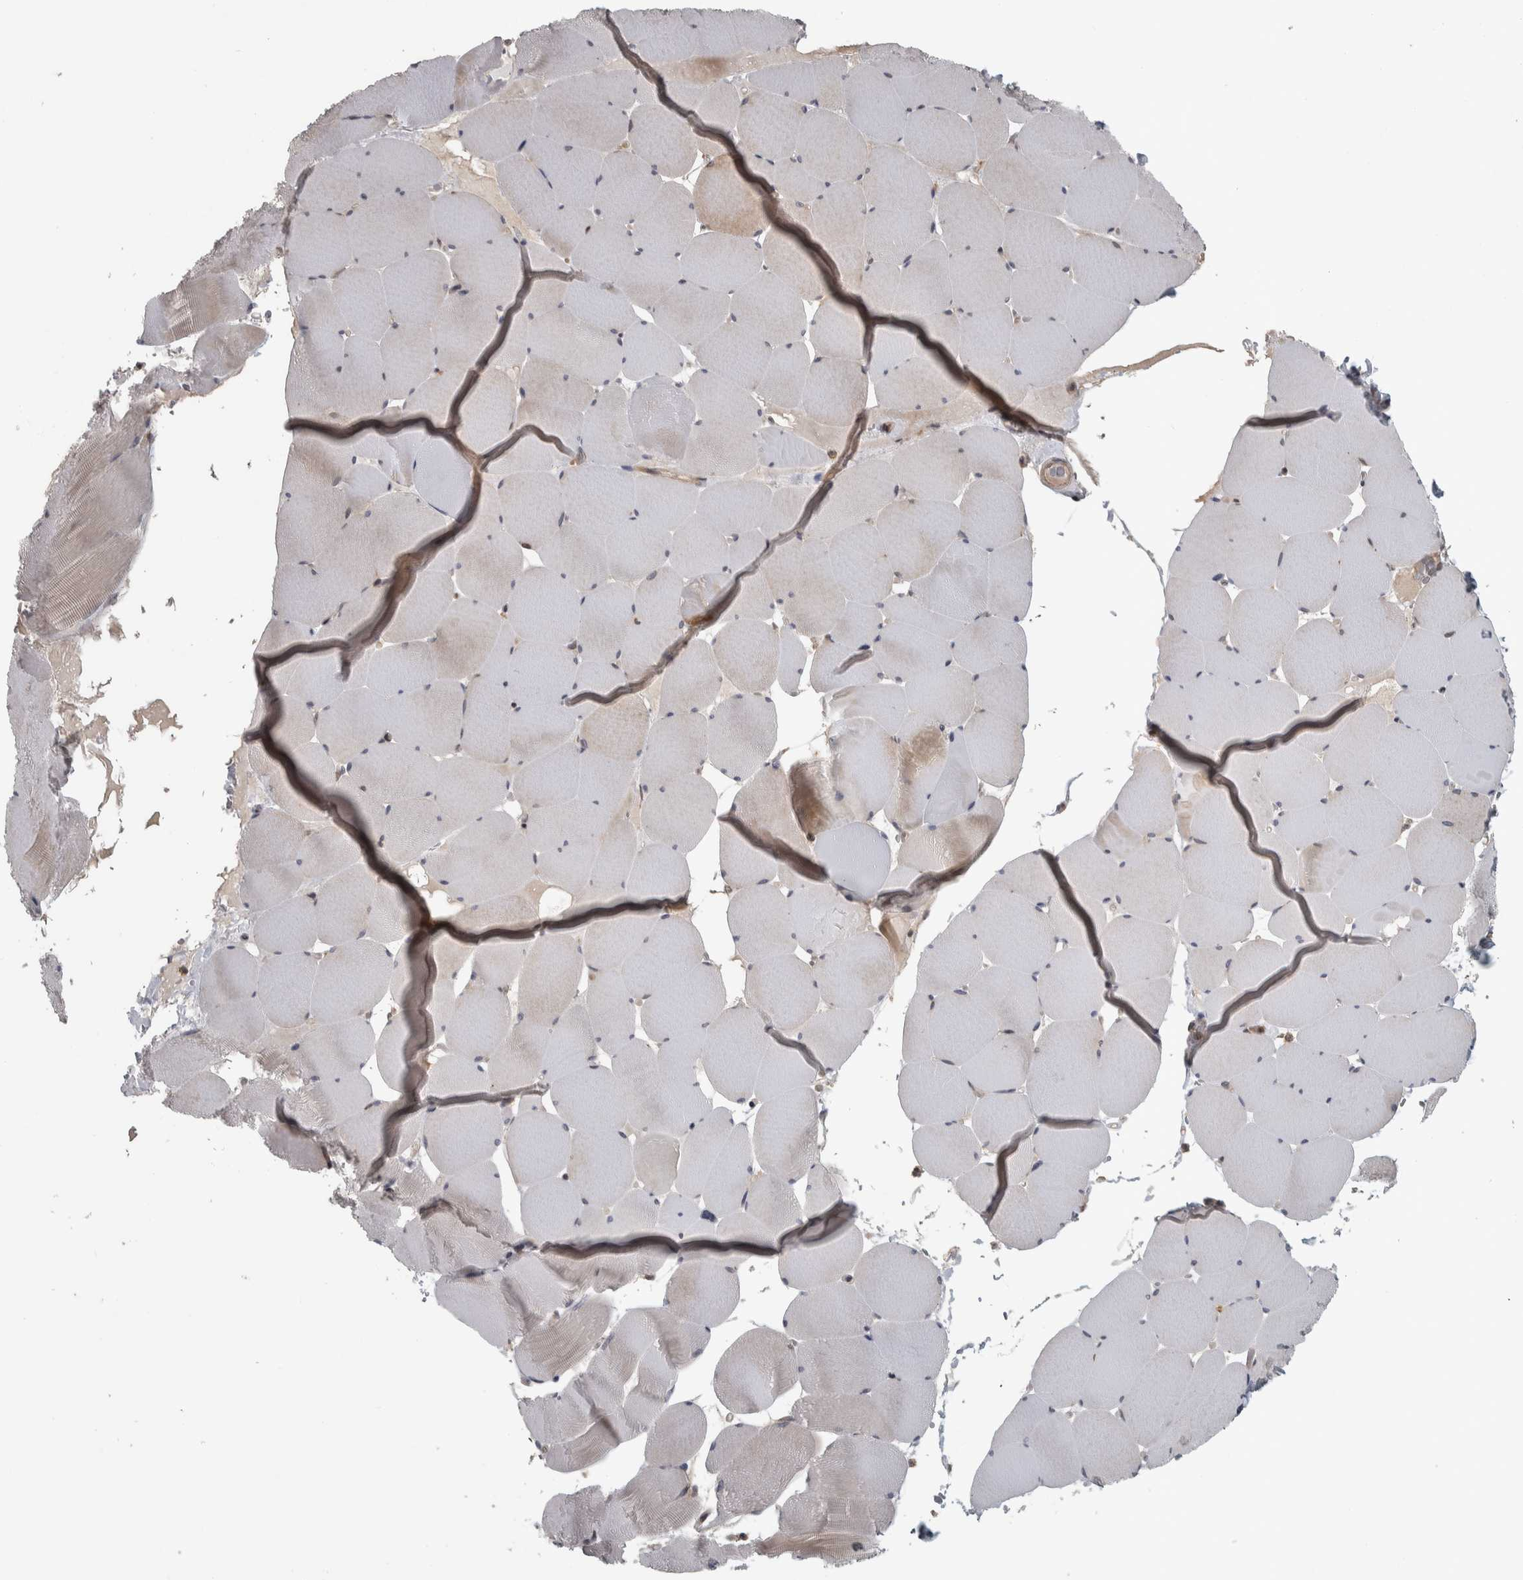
{"staining": {"intensity": "weak", "quantity": "25%-75%", "location": "cytoplasmic/membranous"}, "tissue": "skeletal muscle", "cell_type": "Myocytes", "image_type": "normal", "snomed": [{"axis": "morphology", "description": "Normal tissue, NOS"}, {"axis": "topography", "description": "Skeletal muscle"}], "caption": "DAB immunohistochemical staining of unremarkable skeletal muscle displays weak cytoplasmic/membranous protein positivity in about 25%-75% of myocytes. Using DAB (3,3'-diaminobenzidine) (brown) and hematoxylin (blue) stains, captured at high magnification using brightfield microscopy.", "gene": "ERAL1", "patient": {"sex": "male", "age": 62}}